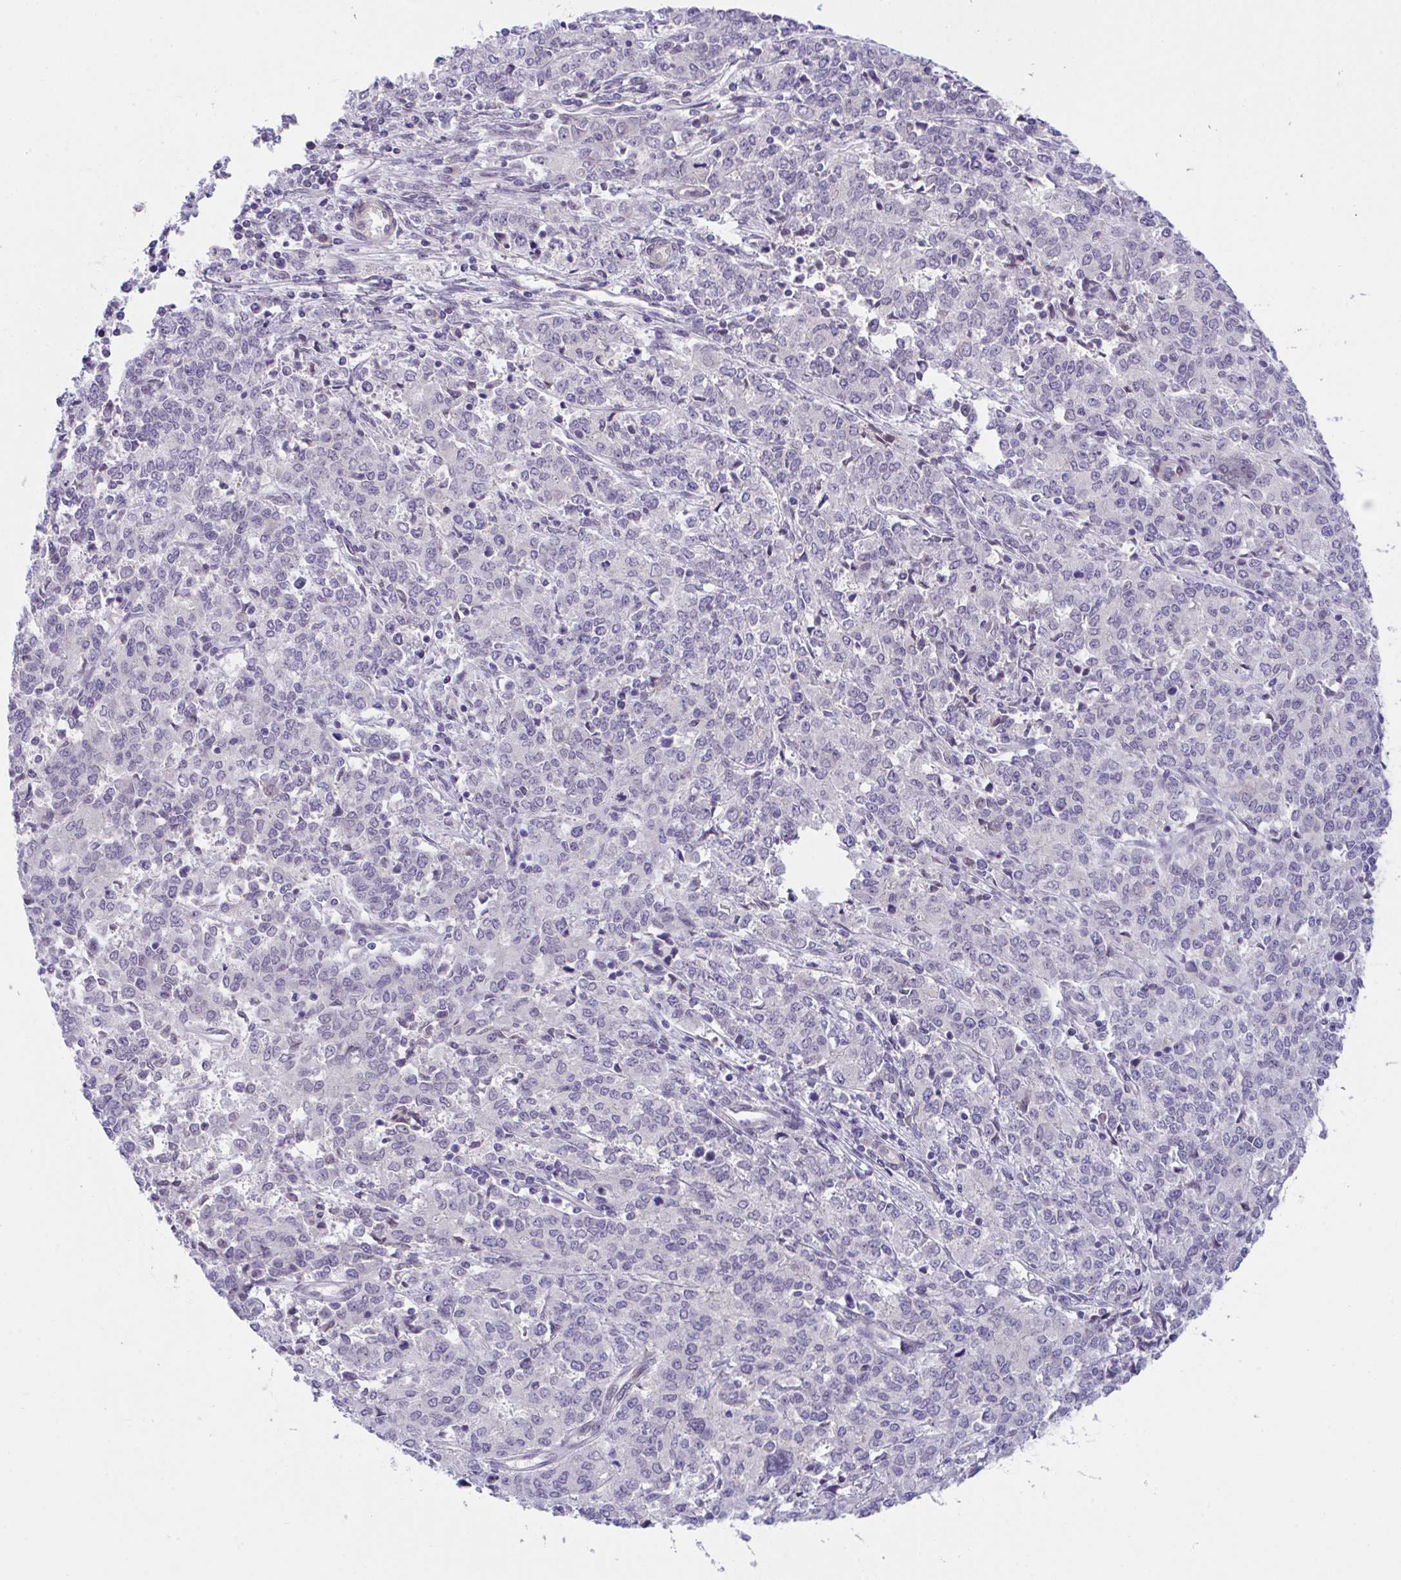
{"staining": {"intensity": "negative", "quantity": "none", "location": "none"}, "tissue": "endometrial cancer", "cell_type": "Tumor cells", "image_type": "cancer", "snomed": [{"axis": "morphology", "description": "Adenocarcinoma, NOS"}, {"axis": "topography", "description": "Endometrium"}], "caption": "The immunohistochemistry (IHC) micrograph has no significant staining in tumor cells of endometrial adenocarcinoma tissue.", "gene": "ZBED3", "patient": {"sex": "female", "age": 50}}